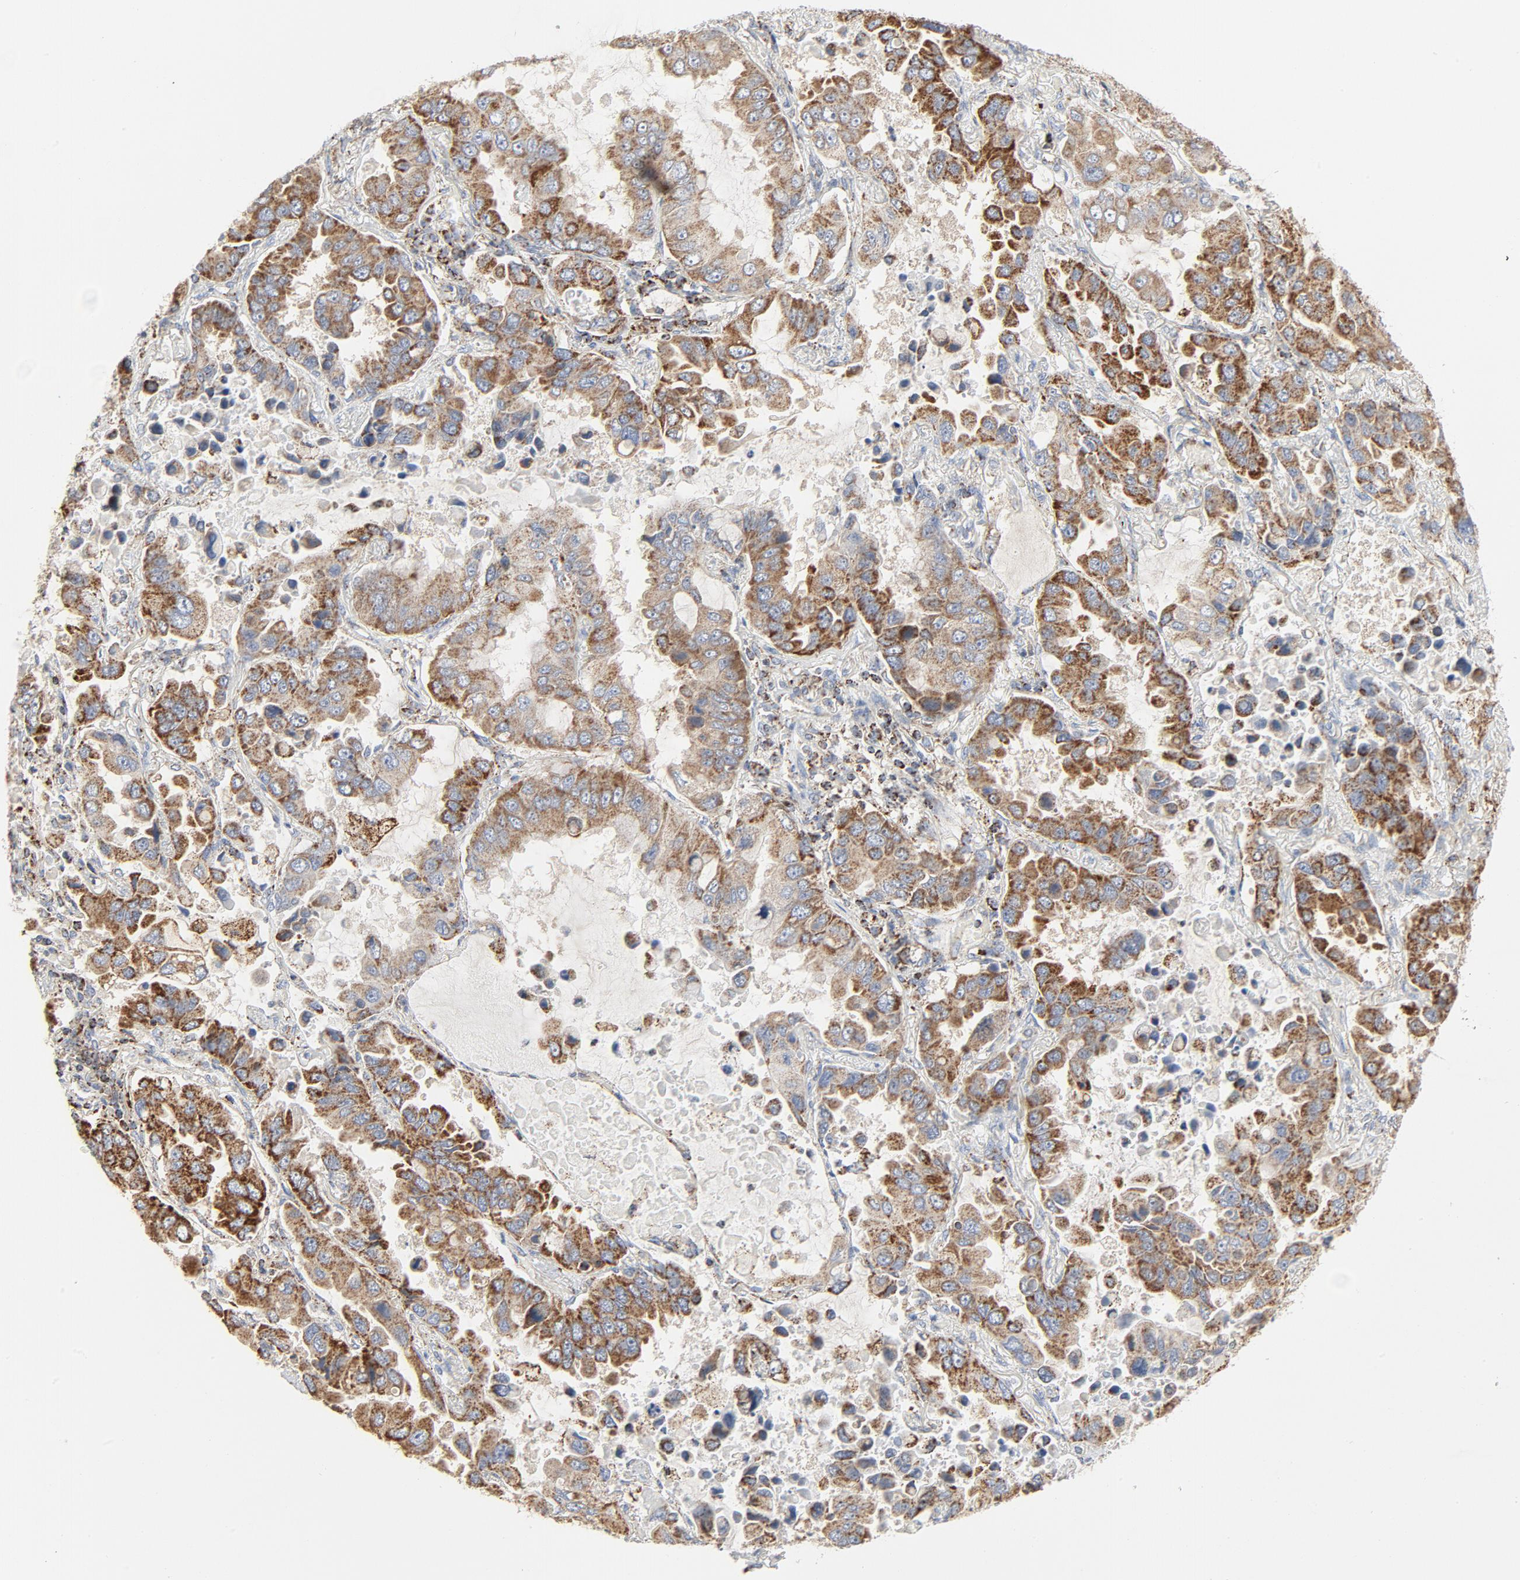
{"staining": {"intensity": "moderate", "quantity": ">75%", "location": "cytoplasmic/membranous"}, "tissue": "lung cancer", "cell_type": "Tumor cells", "image_type": "cancer", "snomed": [{"axis": "morphology", "description": "Adenocarcinoma, NOS"}, {"axis": "topography", "description": "Lung"}], "caption": "A brown stain labels moderate cytoplasmic/membranous expression of a protein in lung cancer tumor cells.", "gene": "SETD3", "patient": {"sex": "male", "age": 64}}